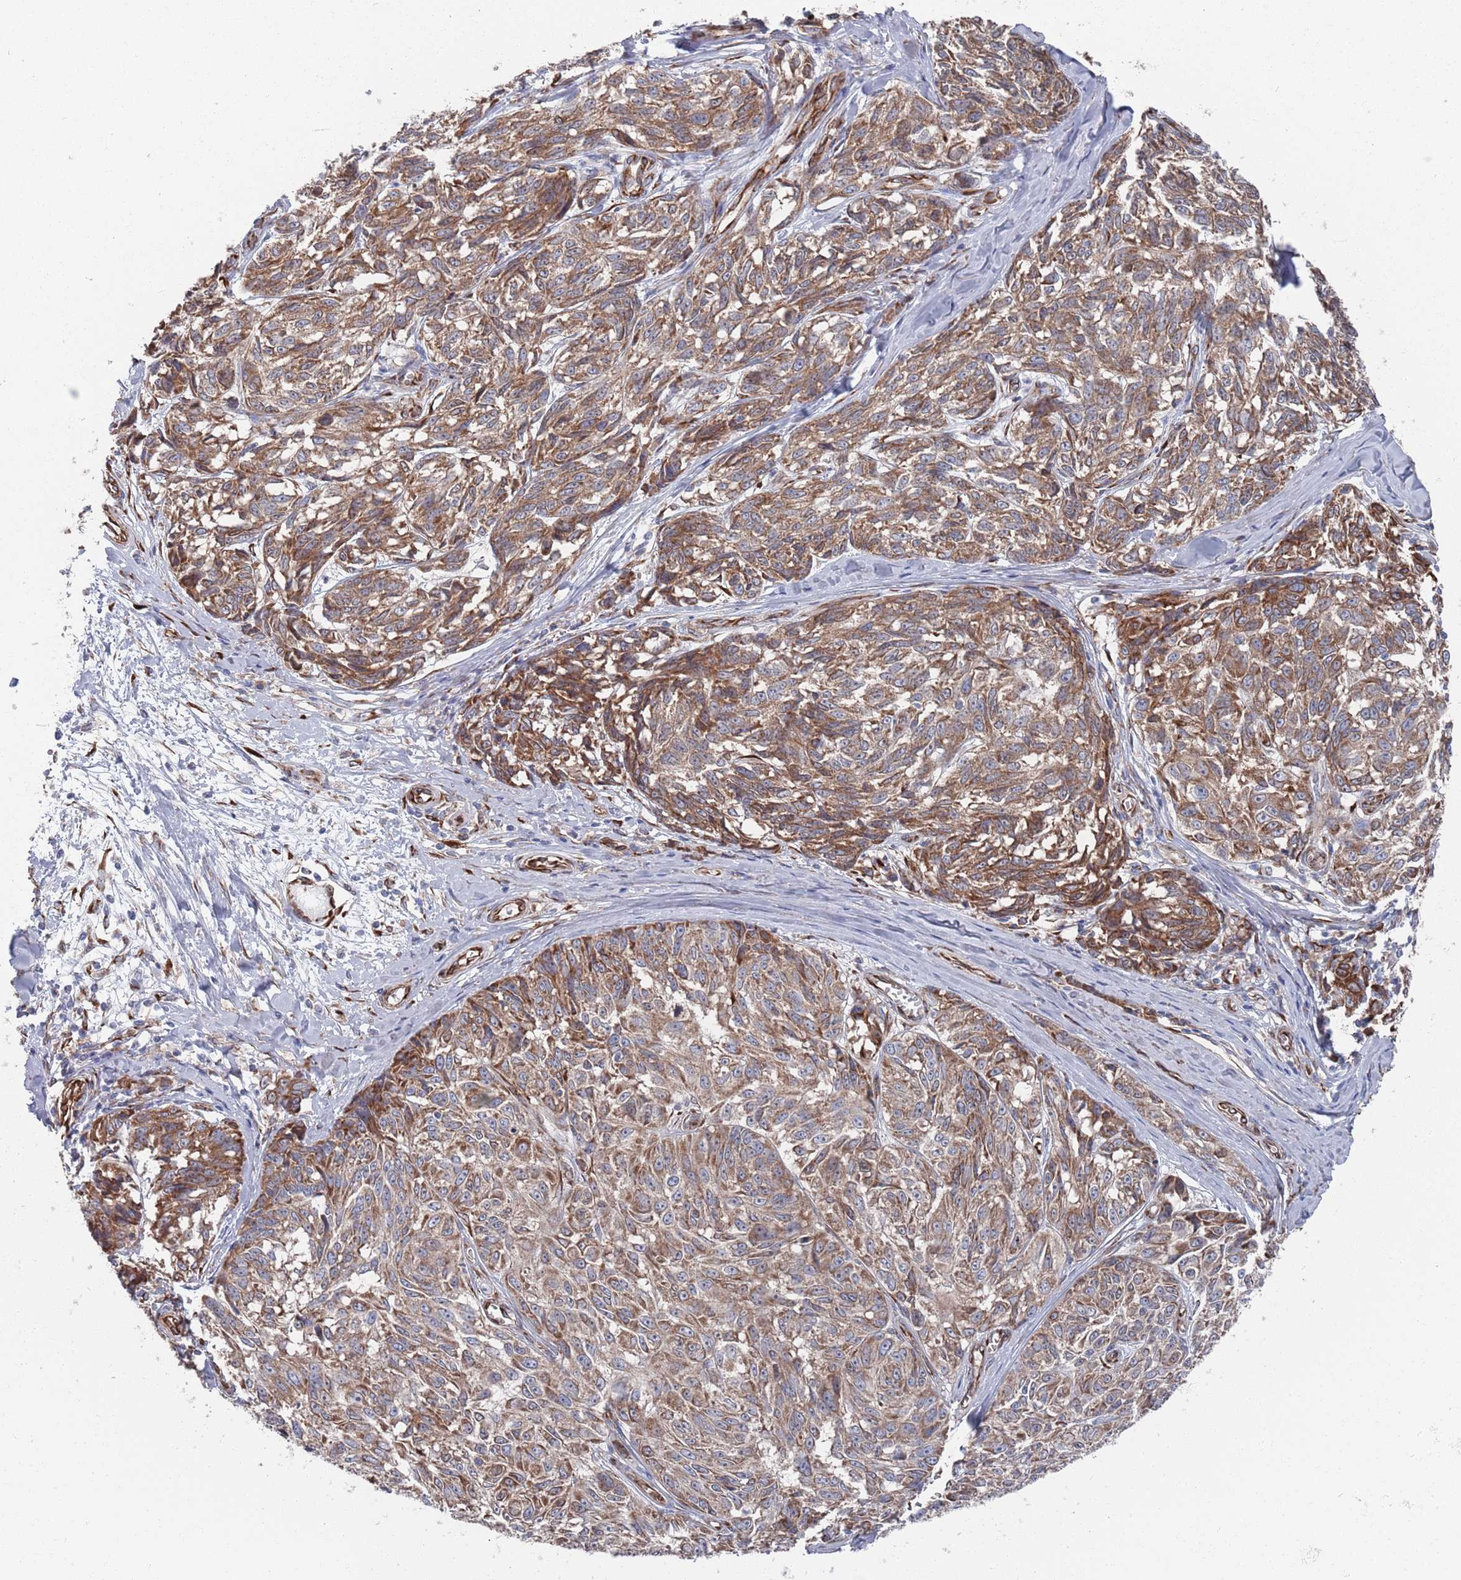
{"staining": {"intensity": "moderate", "quantity": ">75%", "location": "cytoplasmic/membranous"}, "tissue": "melanoma", "cell_type": "Tumor cells", "image_type": "cancer", "snomed": [{"axis": "morphology", "description": "Normal tissue, NOS"}, {"axis": "morphology", "description": "Malignant melanoma, NOS"}, {"axis": "topography", "description": "Skin"}], "caption": "Immunohistochemistry of malignant melanoma reveals medium levels of moderate cytoplasmic/membranous positivity in approximately >75% of tumor cells. The protein is stained brown, and the nuclei are stained in blue (DAB (3,3'-diaminobenzidine) IHC with brightfield microscopy, high magnification).", "gene": "CCDC106", "patient": {"sex": "female", "age": 64}}